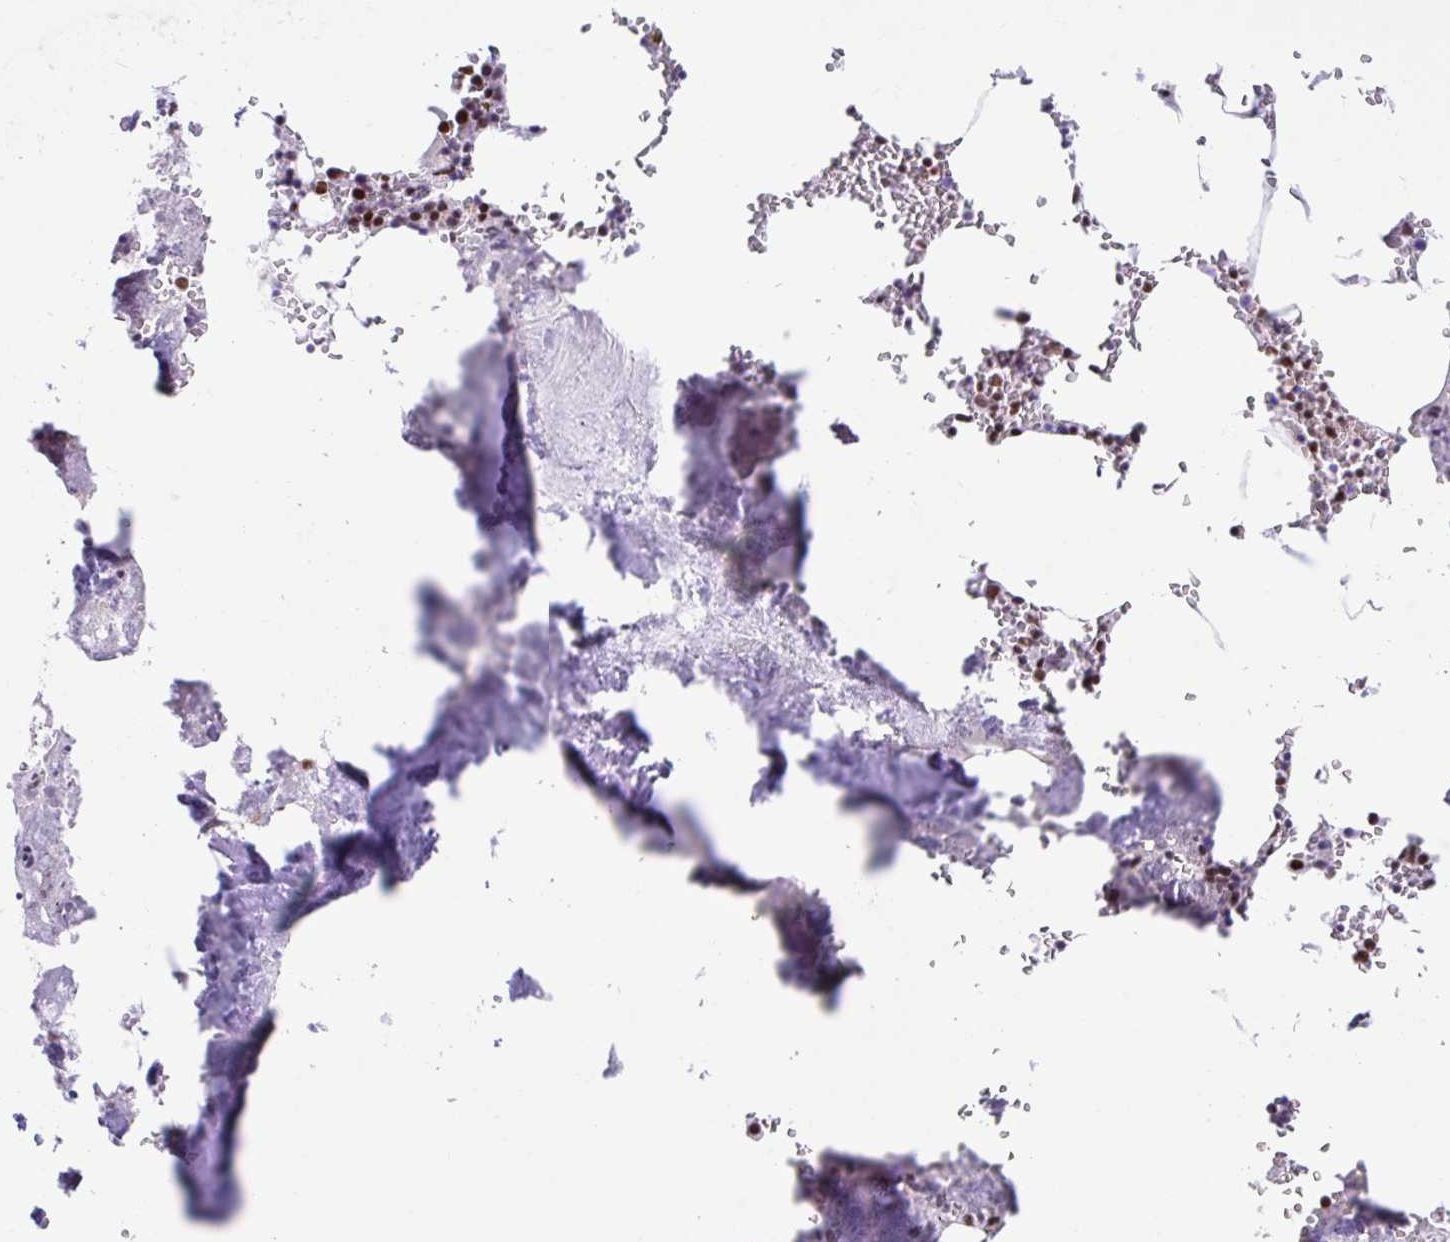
{"staining": {"intensity": "moderate", "quantity": "25%-75%", "location": "nuclear"}, "tissue": "bone marrow", "cell_type": "Hematopoietic cells", "image_type": "normal", "snomed": [{"axis": "morphology", "description": "Normal tissue, NOS"}, {"axis": "topography", "description": "Bone marrow"}], "caption": "Protein positivity by immunohistochemistry (IHC) demonstrates moderate nuclear staining in about 25%-75% of hematopoietic cells in normal bone marrow.", "gene": "KHDRBS1", "patient": {"sex": "male", "age": 54}}